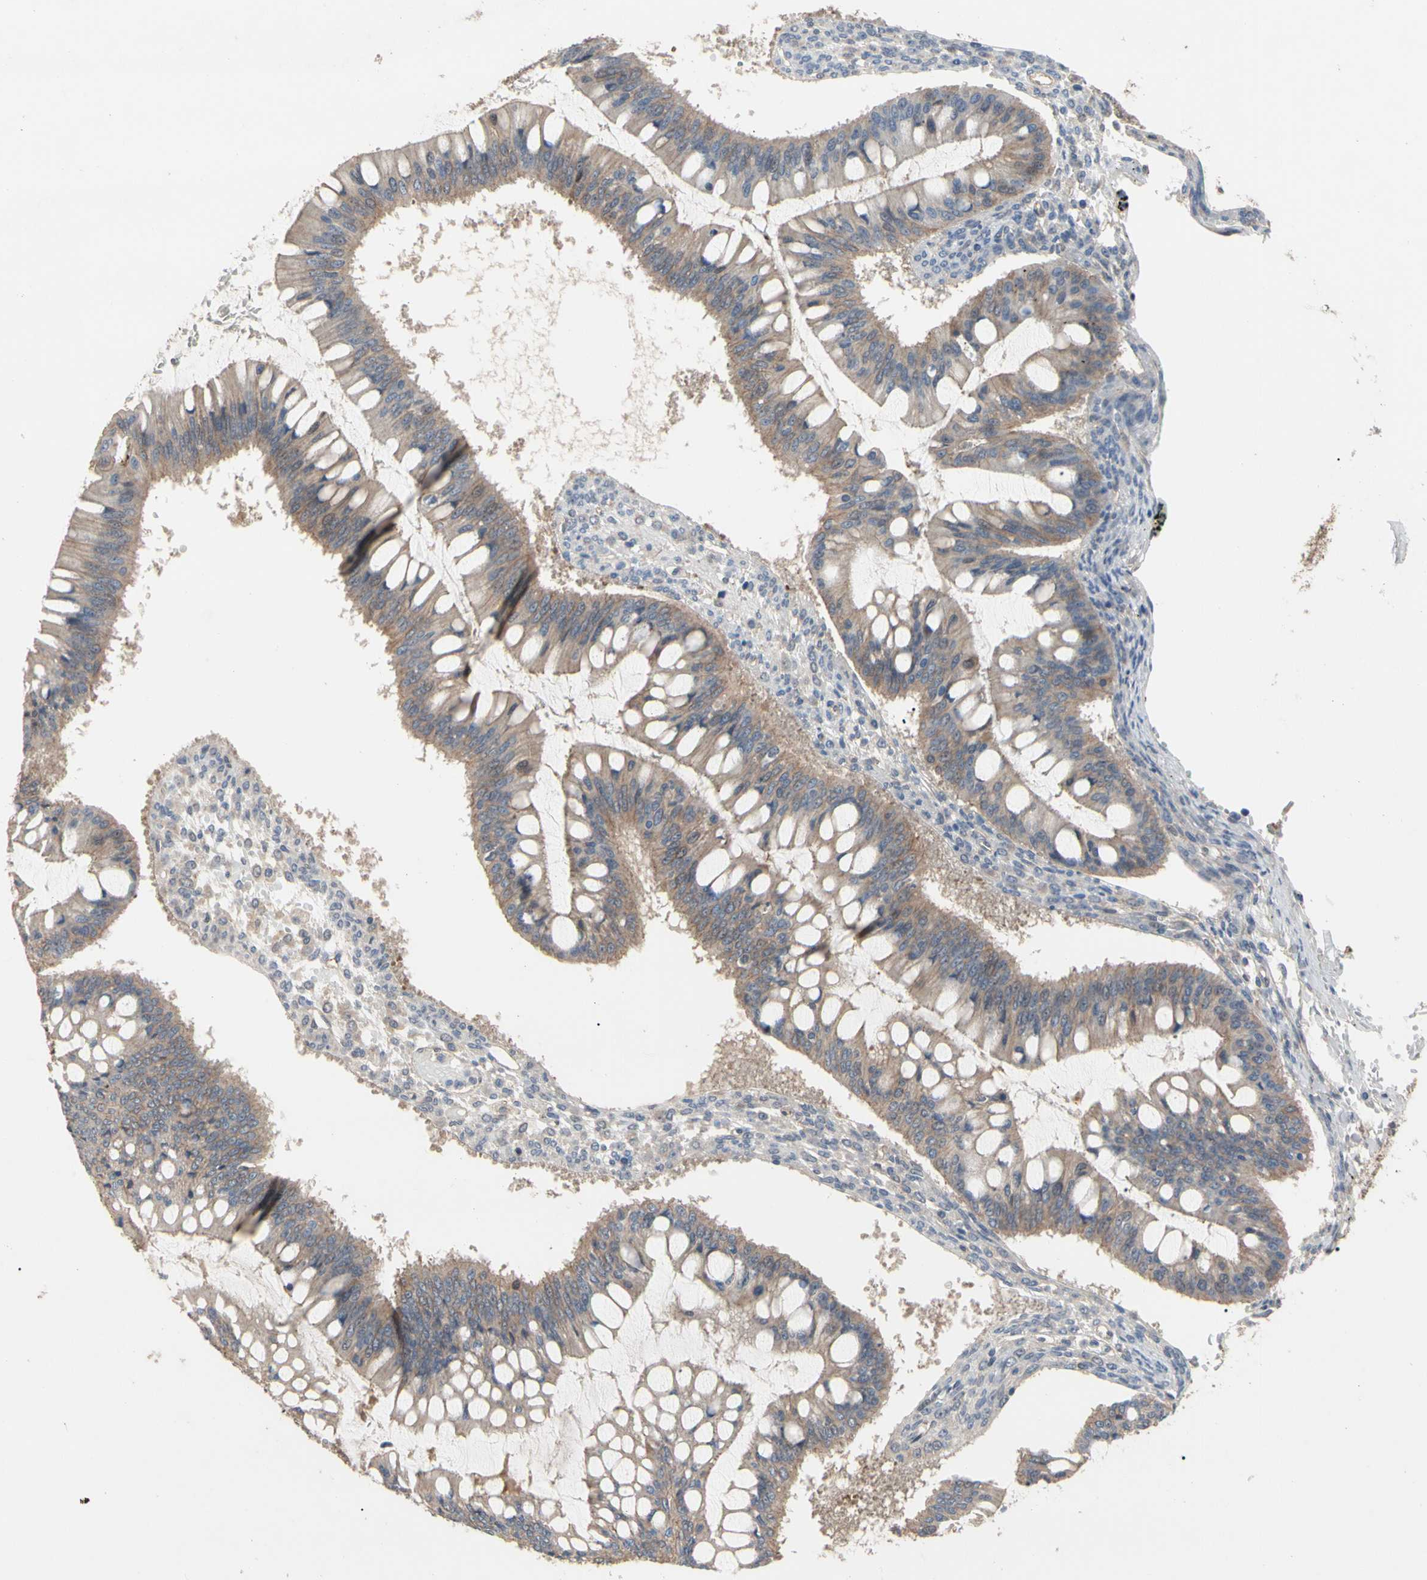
{"staining": {"intensity": "moderate", "quantity": ">75%", "location": "cytoplasmic/membranous"}, "tissue": "ovarian cancer", "cell_type": "Tumor cells", "image_type": "cancer", "snomed": [{"axis": "morphology", "description": "Cystadenocarcinoma, mucinous, NOS"}, {"axis": "topography", "description": "Ovary"}], "caption": "The immunohistochemical stain shows moderate cytoplasmic/membranous expression in tumor cells of ovarian cancer (mucinous cystadenocarcinoma) tissue.", "gene": "DPP8", "patient": {"sex": "female", "age": 73}}